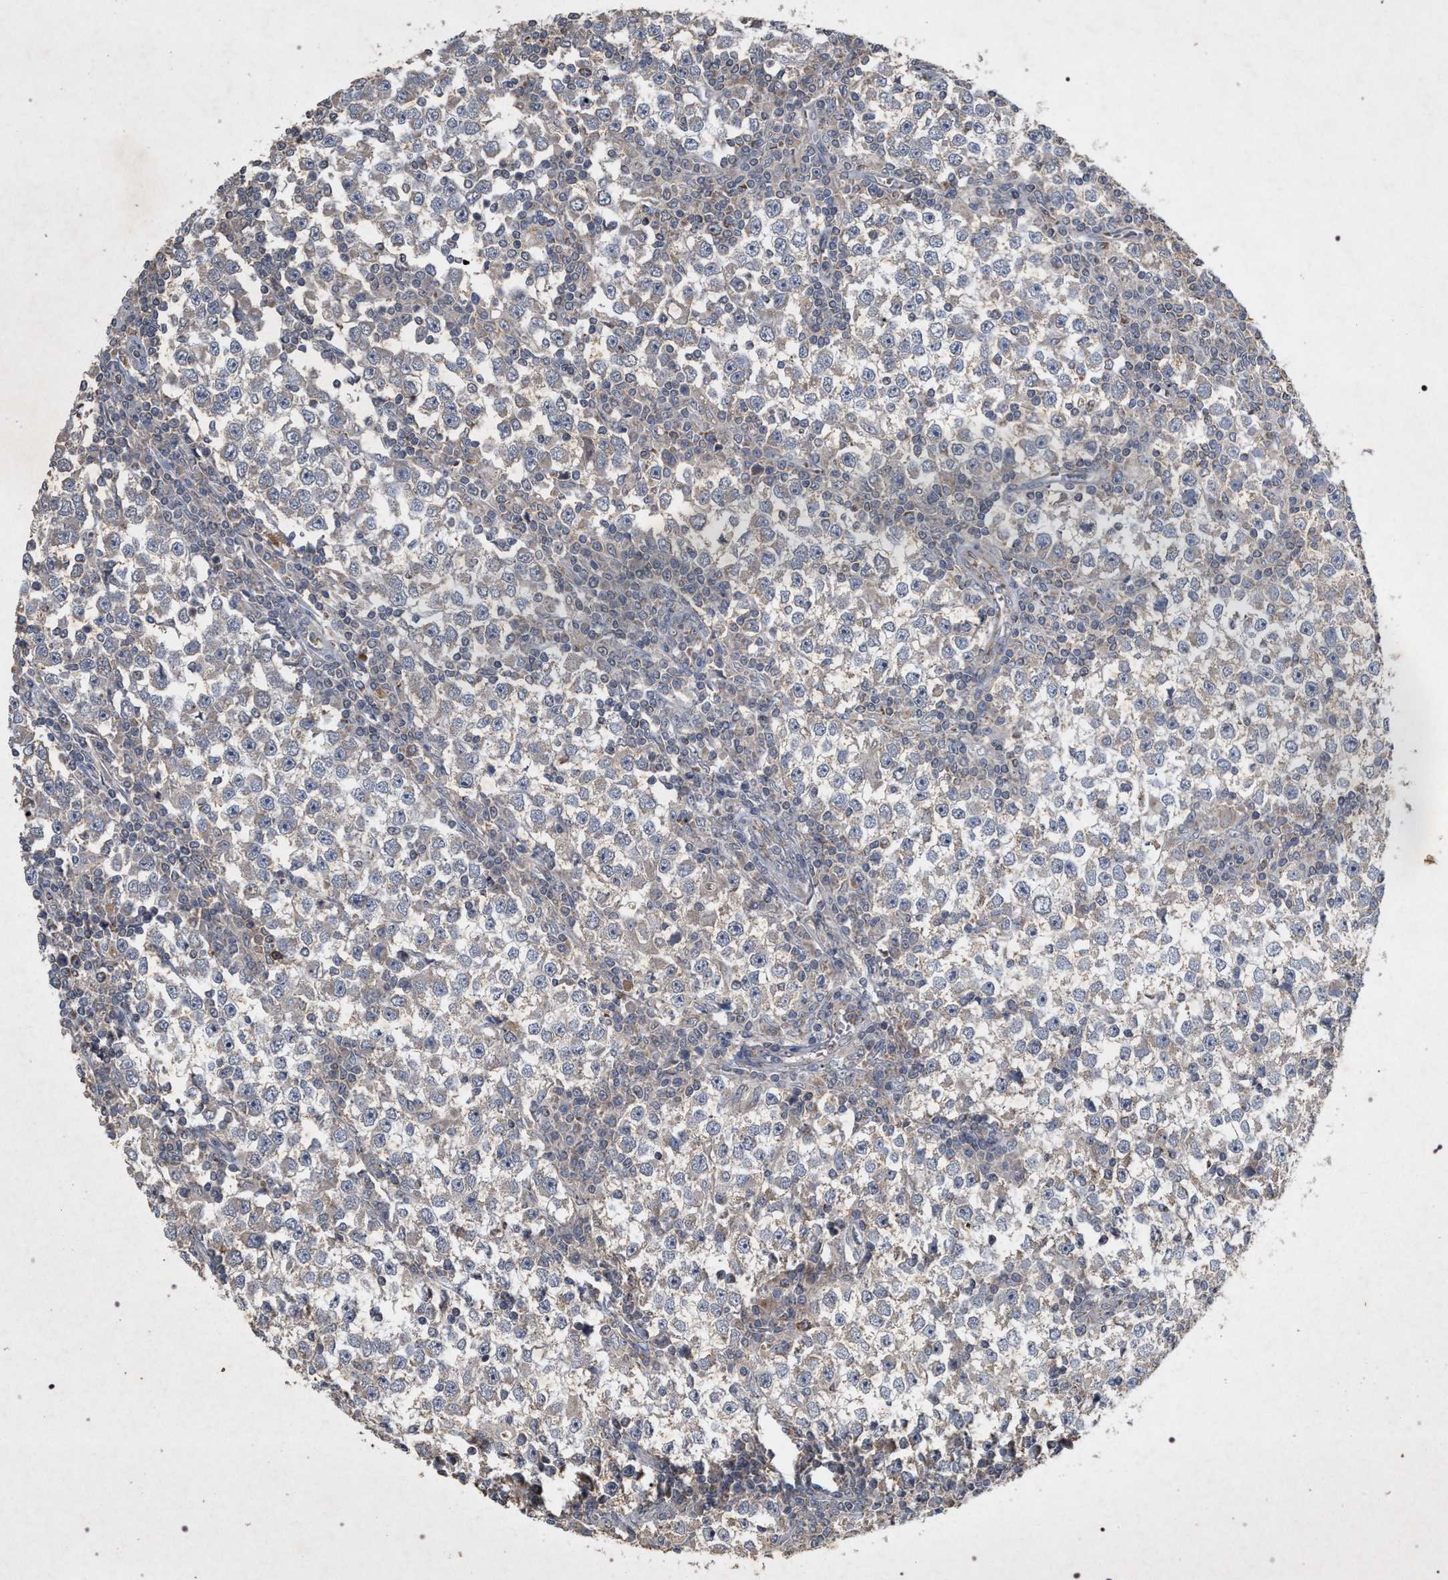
{"staining": {"intensity": "negative", "quantity": "none", "location": "none"}, "tissue": "testis cancer", "cell_type": "Tumor cells", "image_type": "cancer", "snomed": [{"axis": "morphology", "description": "Seminoma, NOS"}, {"axis": "topography", "description": "Testis"}], "caption": "Micrograph shows no significant protein positivity in tumor cells of testis cancer. (Immunohistochemistry, brightfield microscopy, high magnification).", "gene": "PKD2L1", "patient": {"sex": "male", "age": 65}}